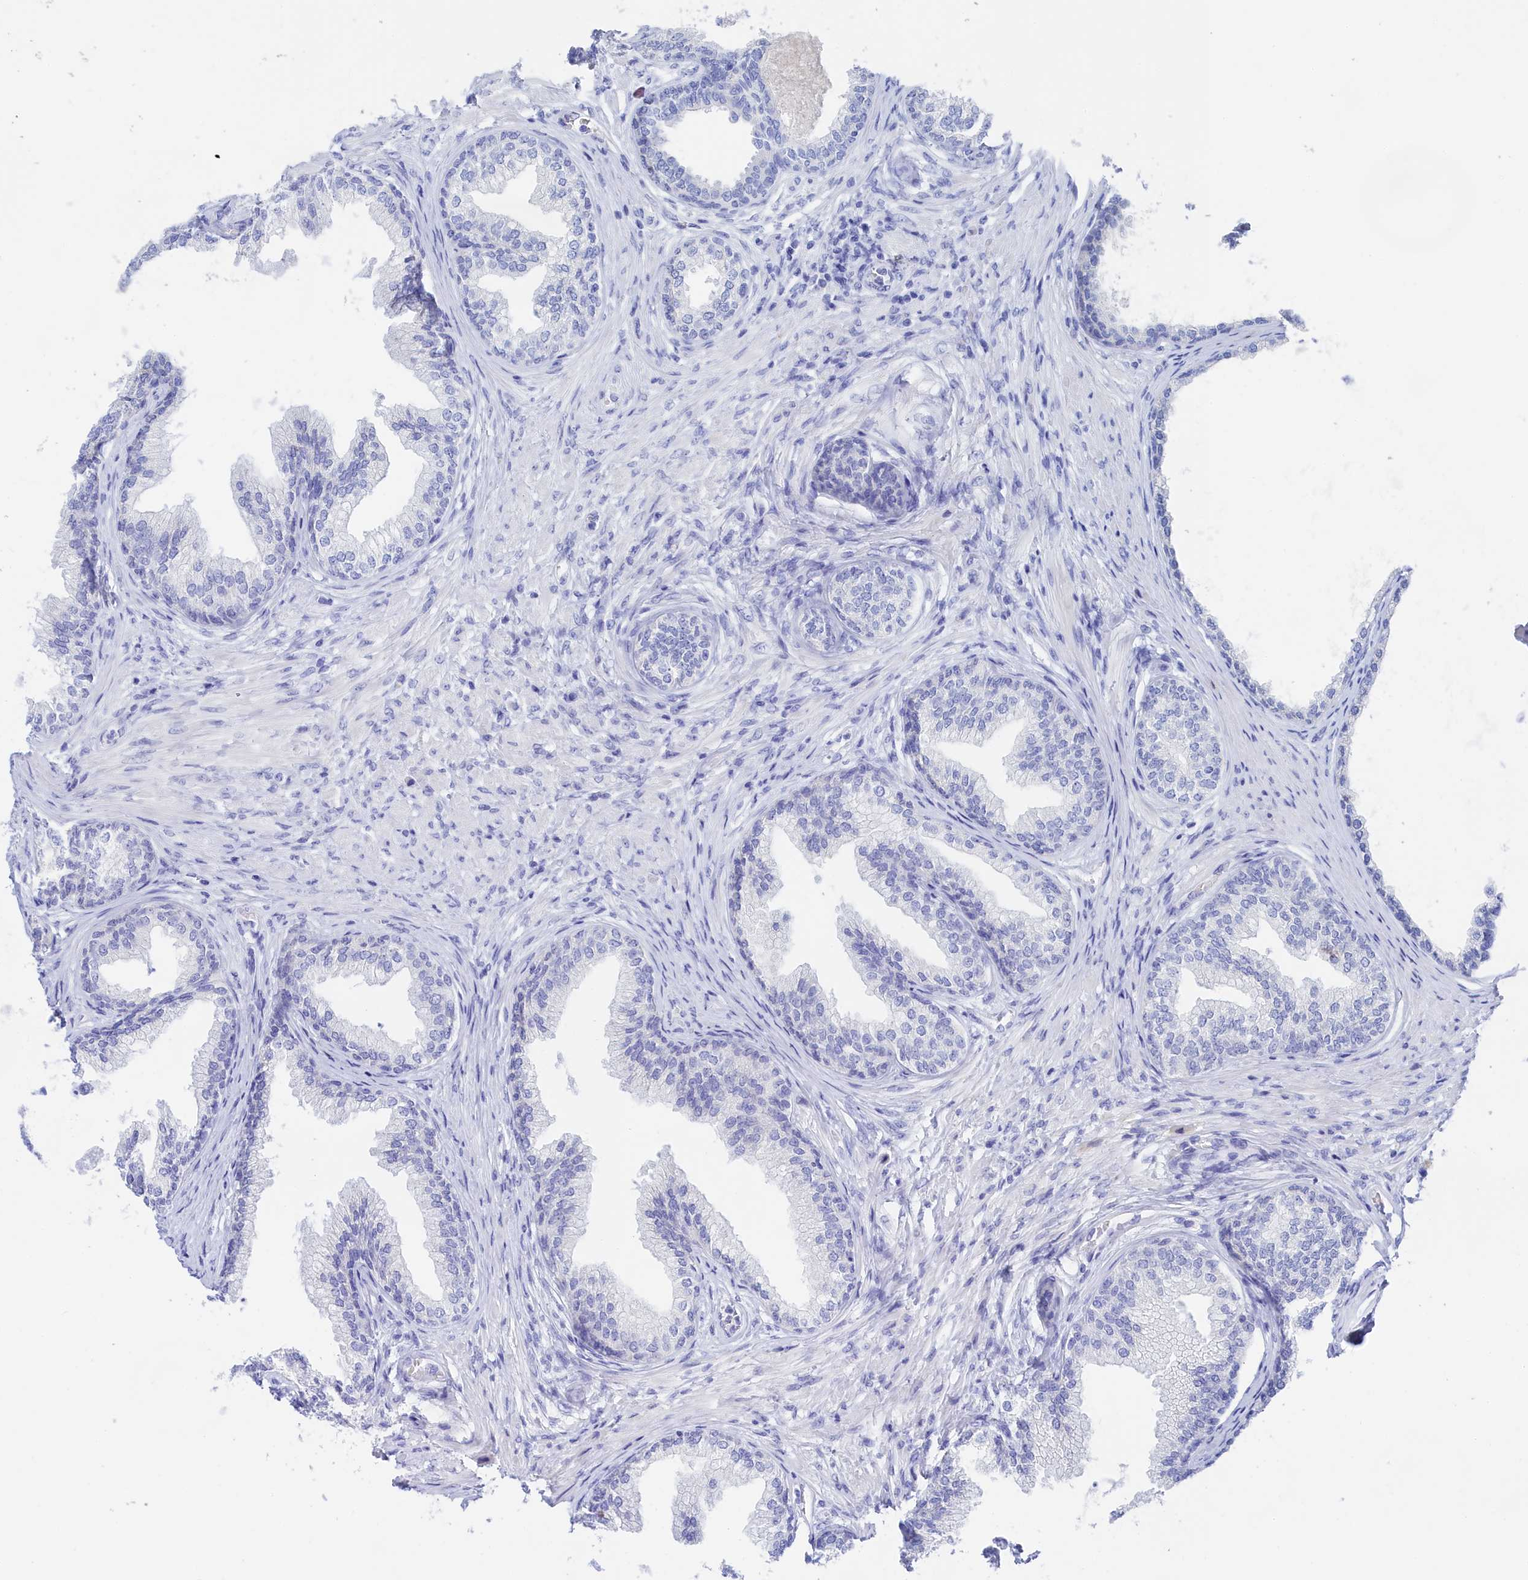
{"staining": {"intensity": "negative", "quantity": "none", "location": "none"}, "tissue": "prostate", "cell_type": "Glandular cells", "image_type": "normal", "snomed": [{"axis": "morphology", "description": "Normal tissue, NOS"}, {"axis": "topography", "description": "Prostate"}], "caption": "This is a image of immunohistochemistry (IHC) staining of benign prostate, which shows no positivity in glandular cells.", "gene": "TRIM10", "patient": {"sex": "male", "age": 76}}